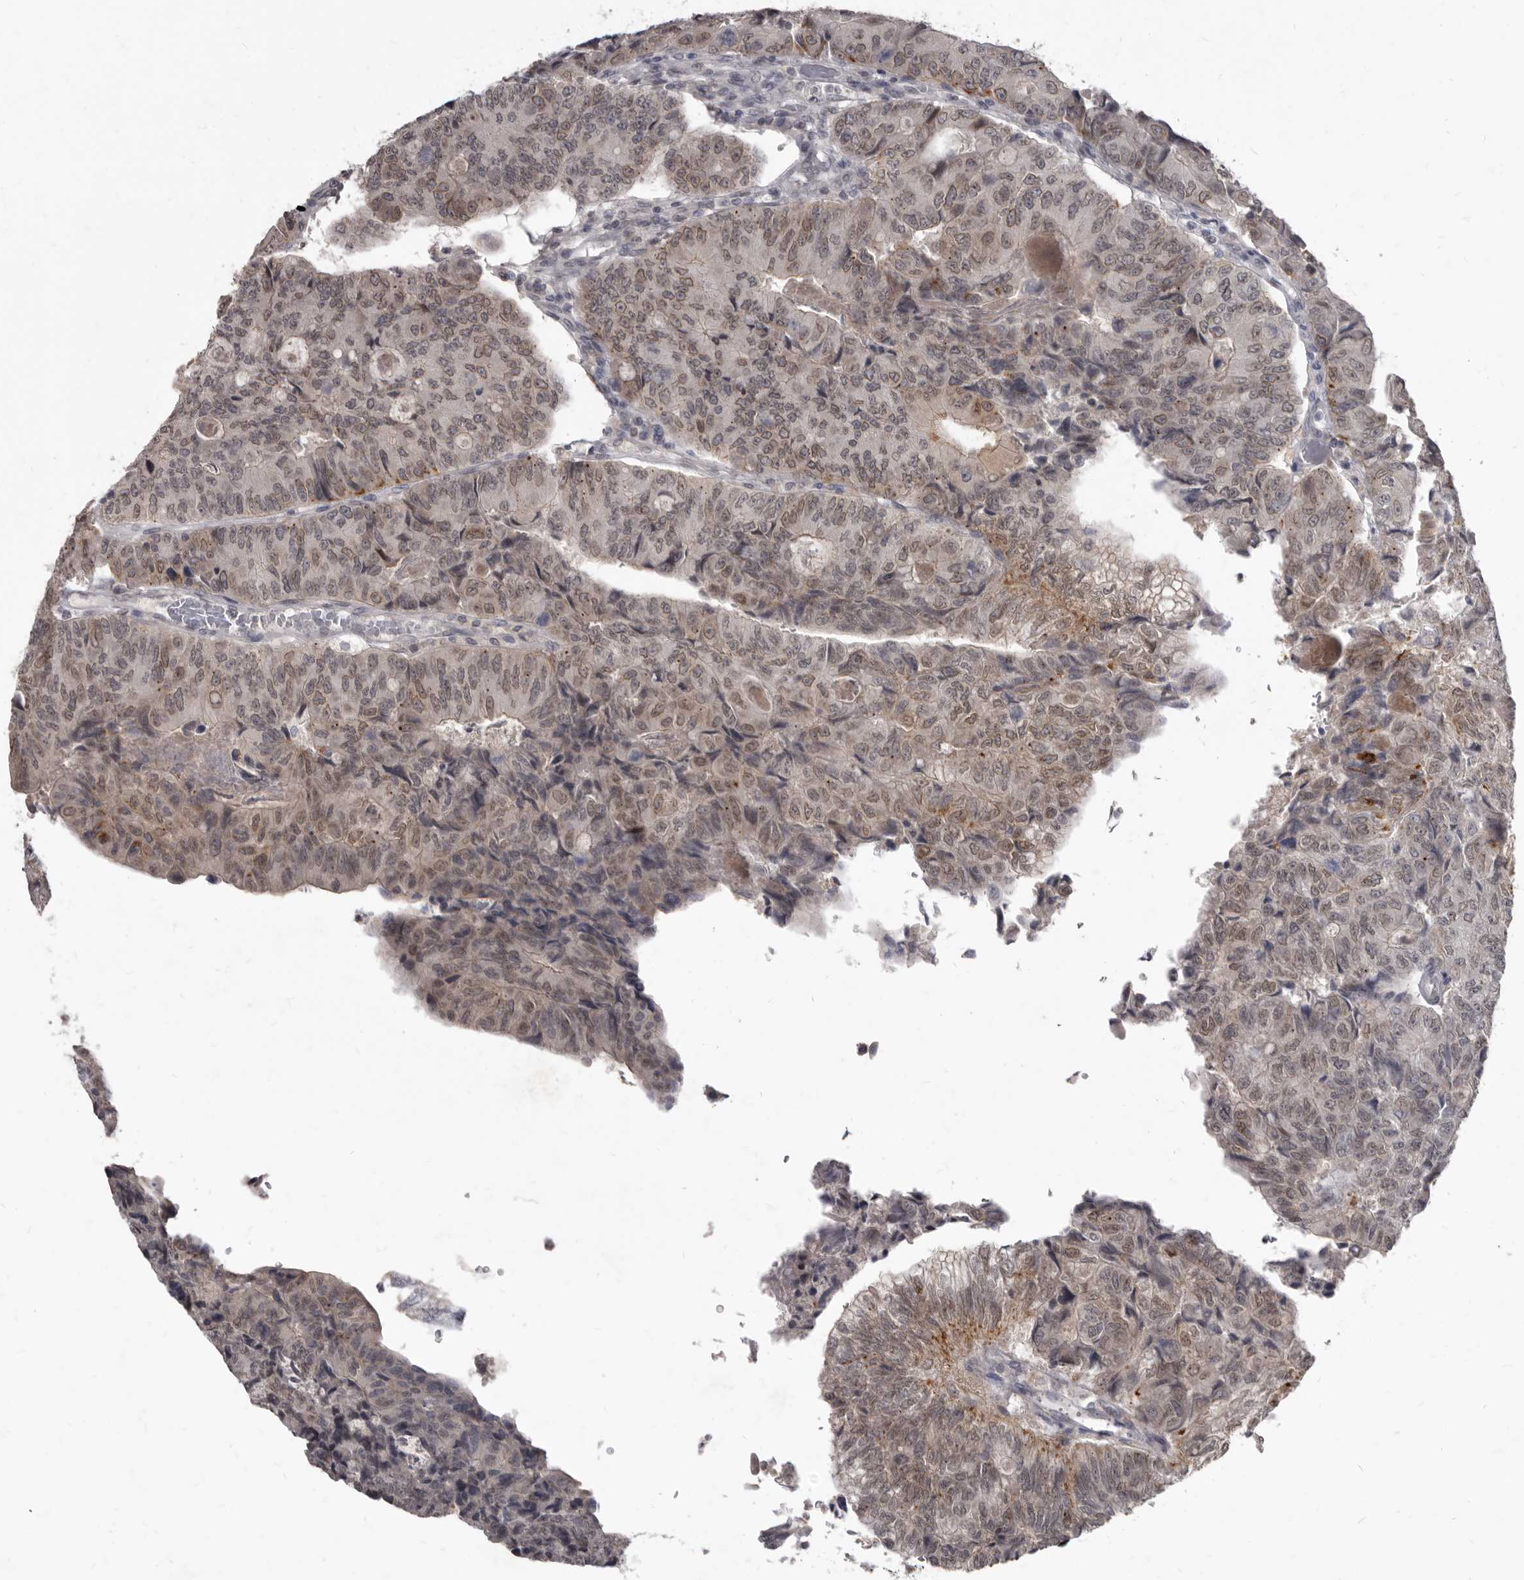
{"staining": {"intensity": "weak", "quantity": "25%-75%", "location": "nuclear"}, "tissue": "colorectal cancer", "cell_type": "Tumor cells", "image_type": "cancer", "snomed": [{"axis": "morphology", "description": "Adenocarcinoma, NOS"}, {"axis": "topography", "description": "Colon"}], "caption": "Tumor cells display weak nuclear positivity in approximately 25%-75% of cells in colorectal cancer.", "gene": "SULT1E1", "patient": {"sex": "female", "age": 67}}